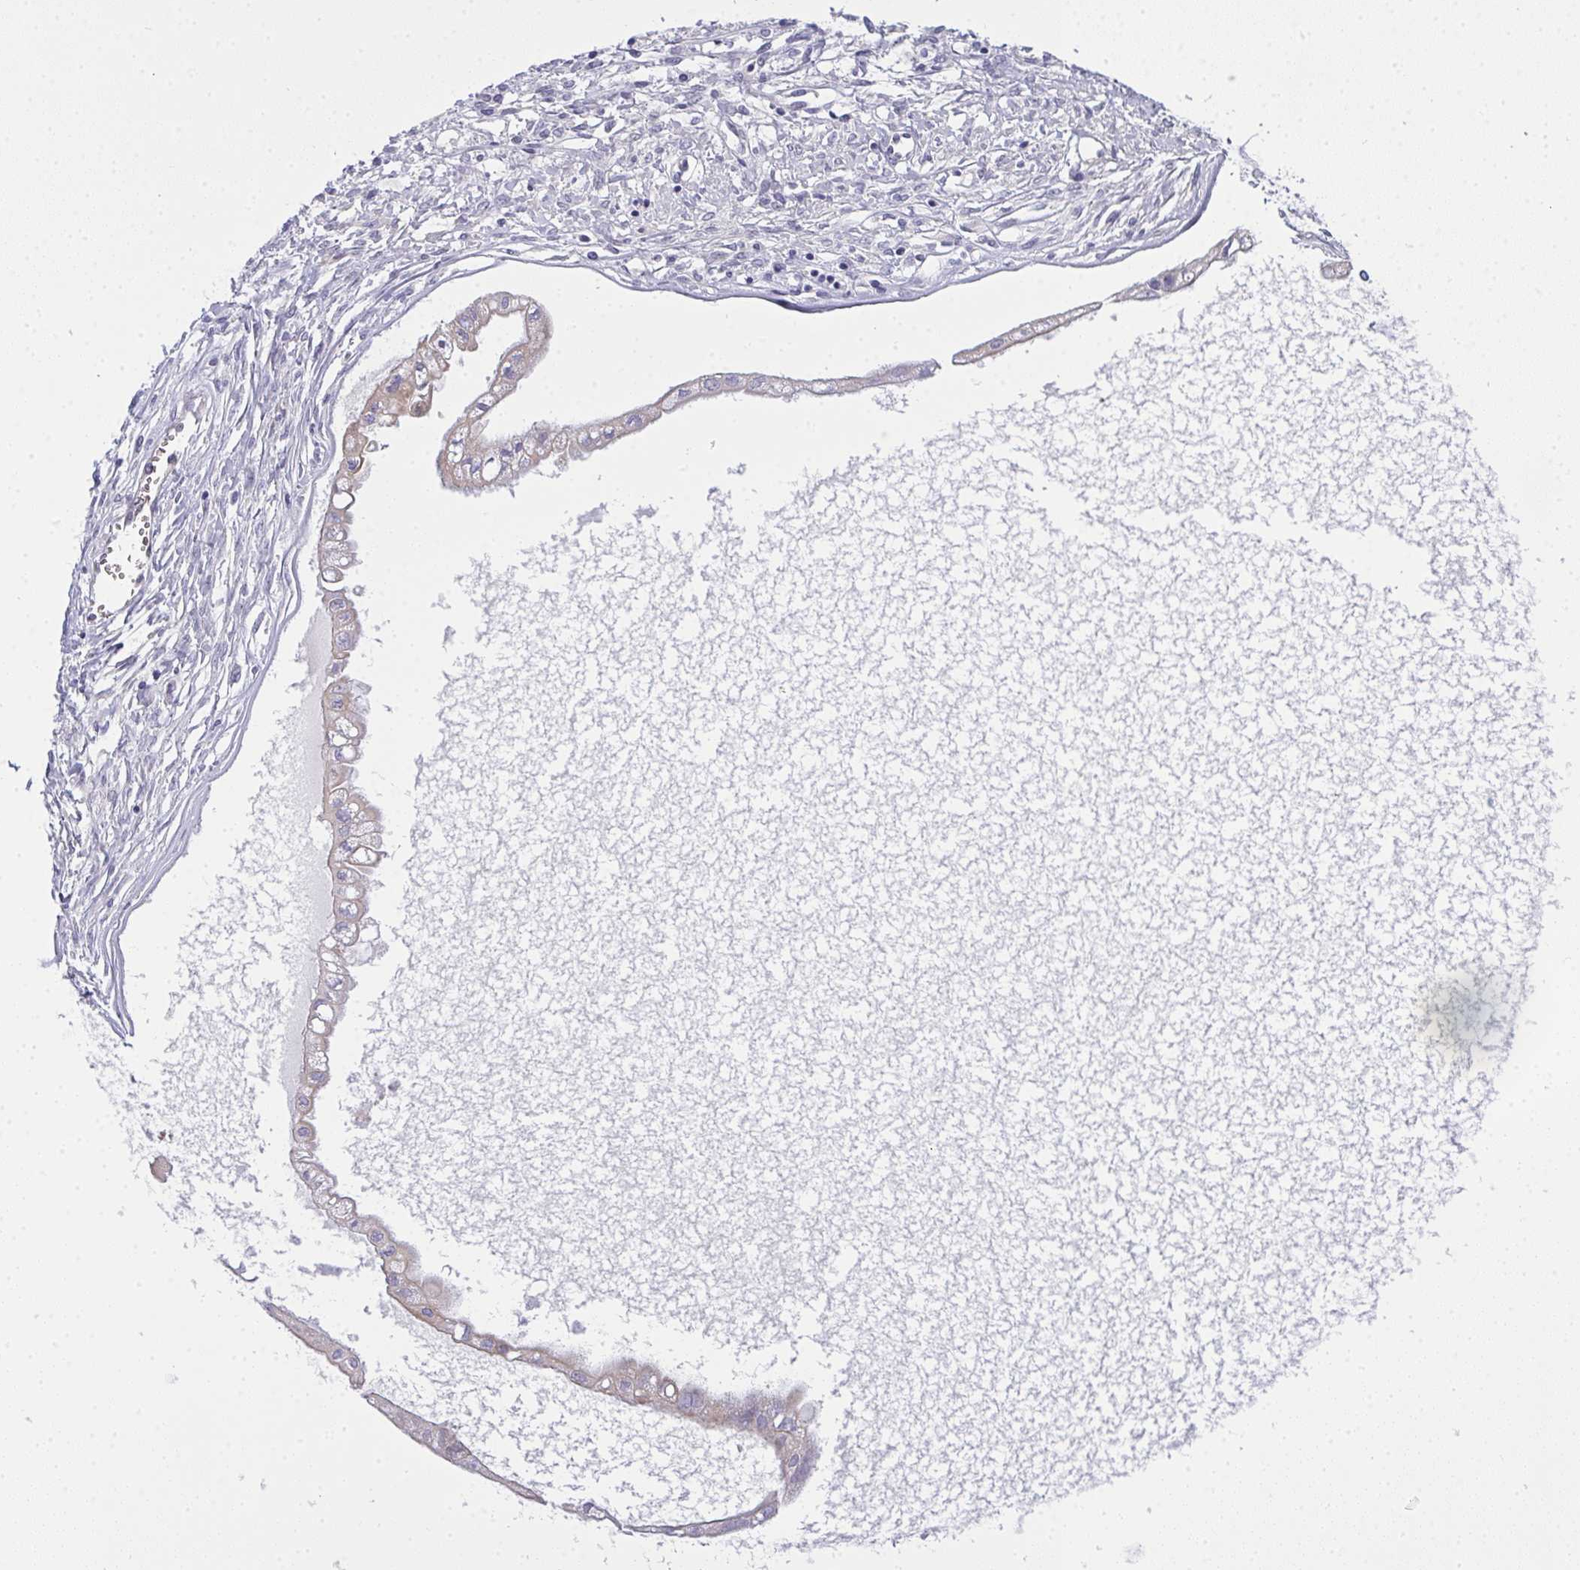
{"staining": {"intensity": "negative", "quantity": "none", "location": "none"}, "tissue": "ovarian cancer", "cell_type": "Tumor cells", "image_type": "cancer", "snomed": [{"axis": "morphology", "description": "Cystadenocarcinoma, mucinous, NOS"}, {"axis": "topography", "description": "Ovary"}], "caption": "Mucinous cystadenocarcinoma (ovarian) stained for a protein using immunohistochemistry exhibits no expression tumor cells.", "gene": "NT5C1A", "patient": {"sex": "female", "age": 34}}